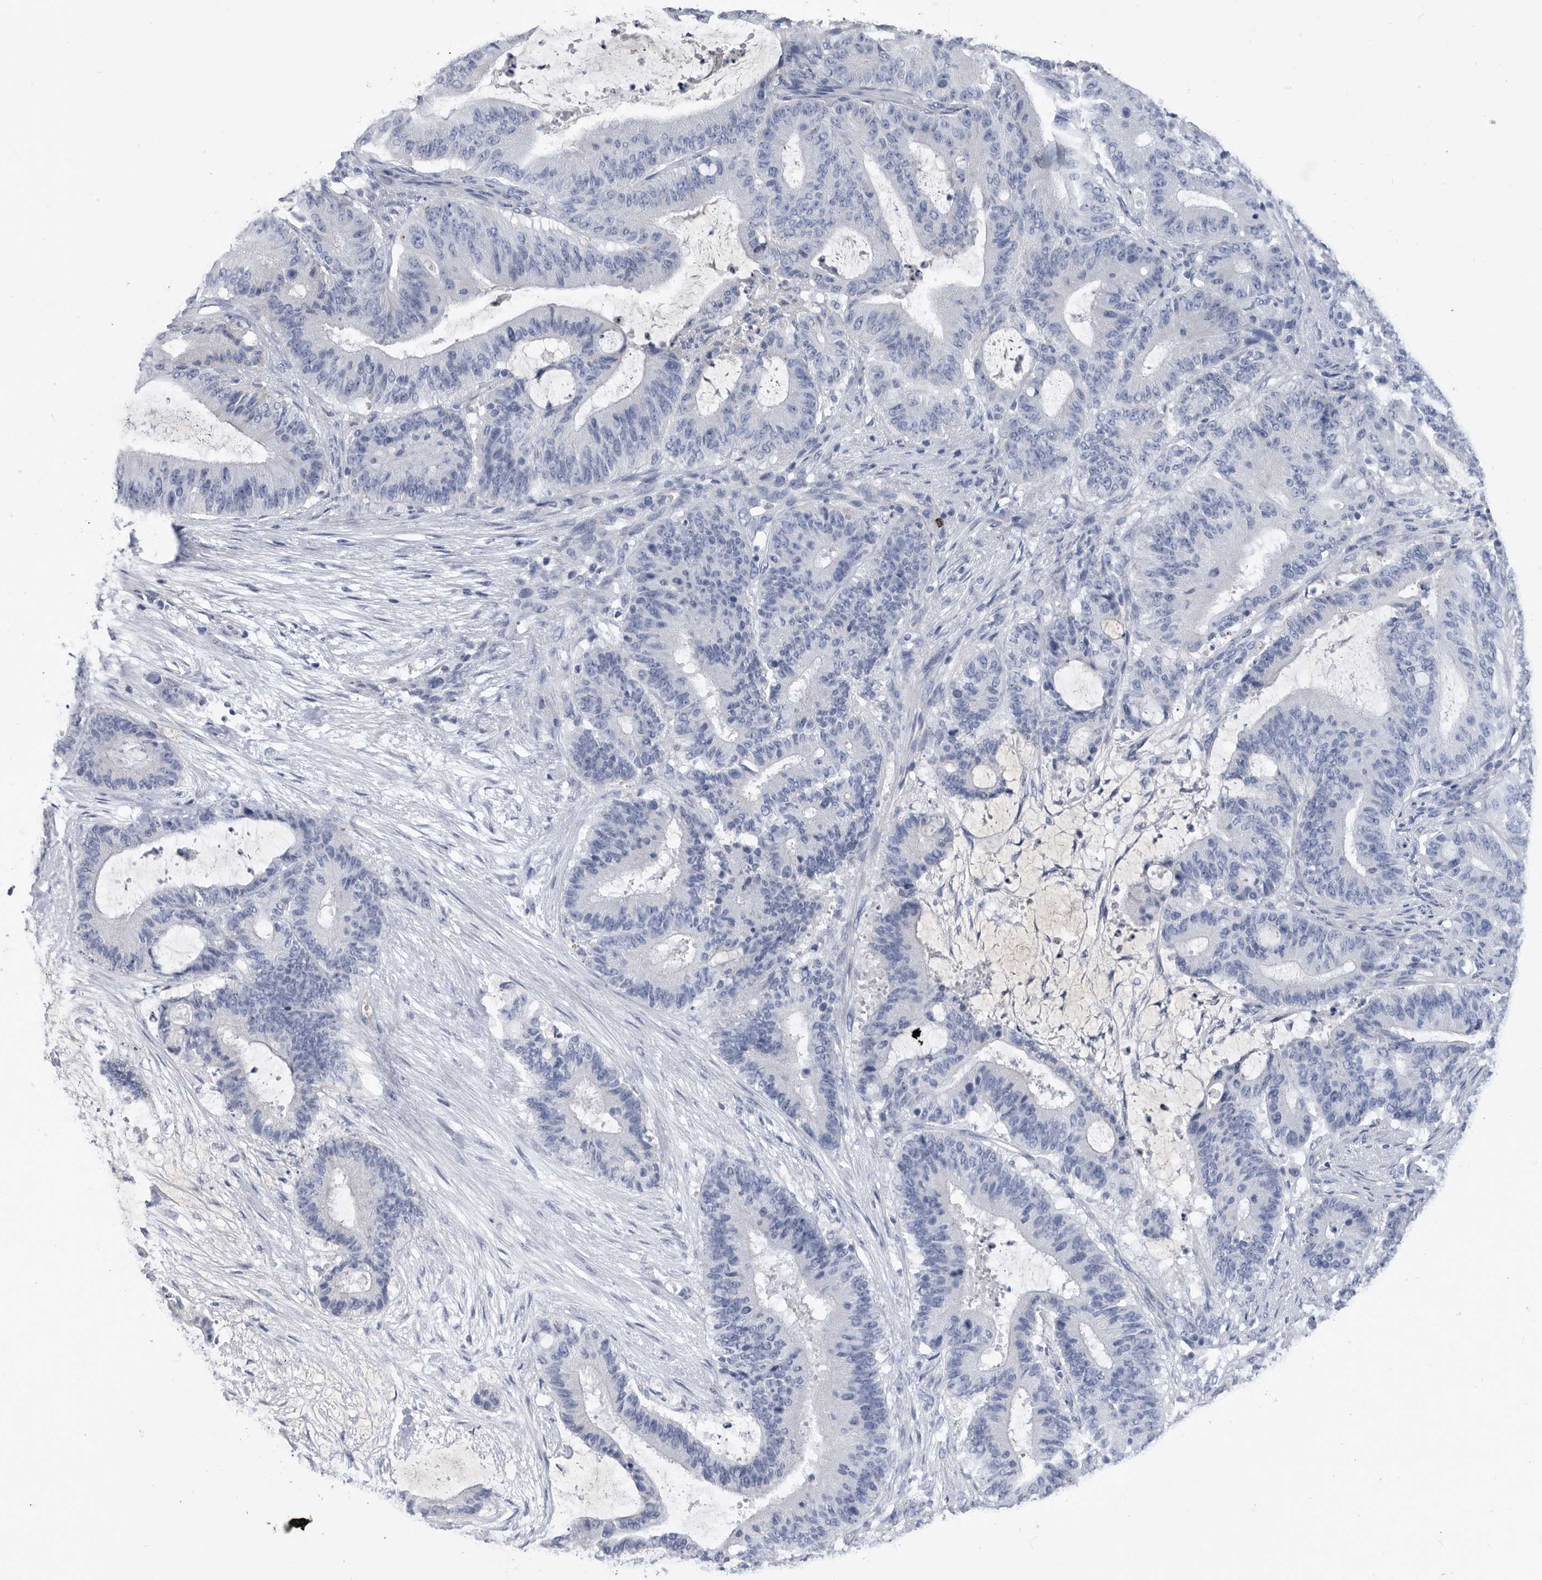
{"staining": {"intensity": "negative", "quantity": "none", "location": "none"}, "tissue": "liver cancer", "cell_type": "Tumor cells", "image_type": "cancer", "snomed": [{"axis": "morphology", "description": "Normal tissue, NOS"}, {"axis": "morphology", "description": "Cholangiocarcinoma"}, {"axis": "topography", "description": "Liver"}, {"axis": "topography", "description": "Peripheral nerve tissue"}], "caption": "Cholangiocarcinoma (liver) was stained to show a protein in brown. There is no significant staining in tumor cells.", "gene": "BTBD6", "patient": {"sex": "female", "age": 73}}